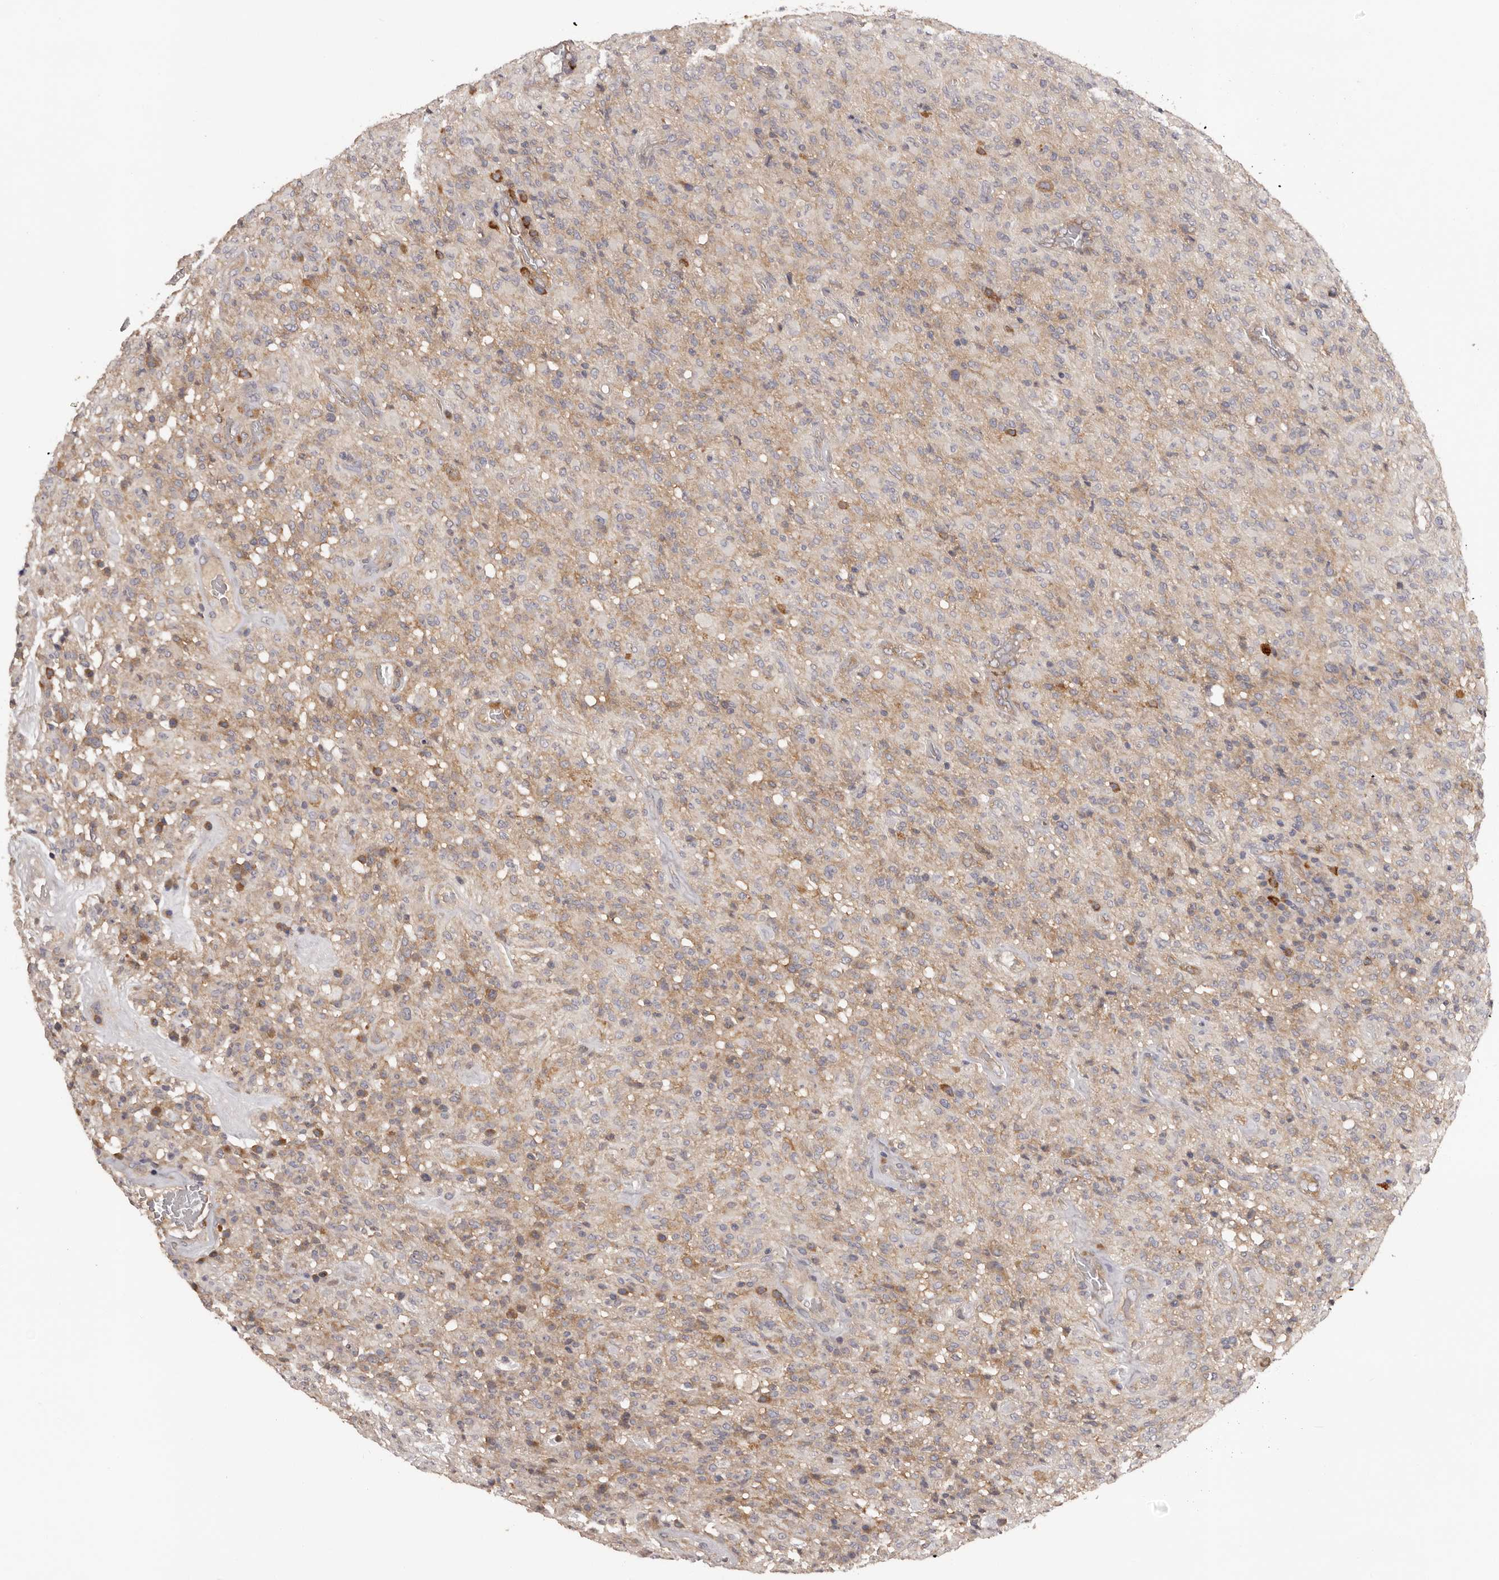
{"staining": {"intensity": "weak", "quantity": "<25%", "location": "cytoplasmic/membranous"}, "tissue": "glioma", "cell_type": "Tumor cells", "image_type": "cancer", "snomed": [{"axis": "morphology", "description": "Glioma, malignant, High grade"}, {"axis": "topography", "description": "Brain"}], "caption": "Glioma was stained to show a protein in brown. There is no significant positivity in tumor cells.", "gene": "LTV1", "patient": {"sex": "female", "age": 57}}